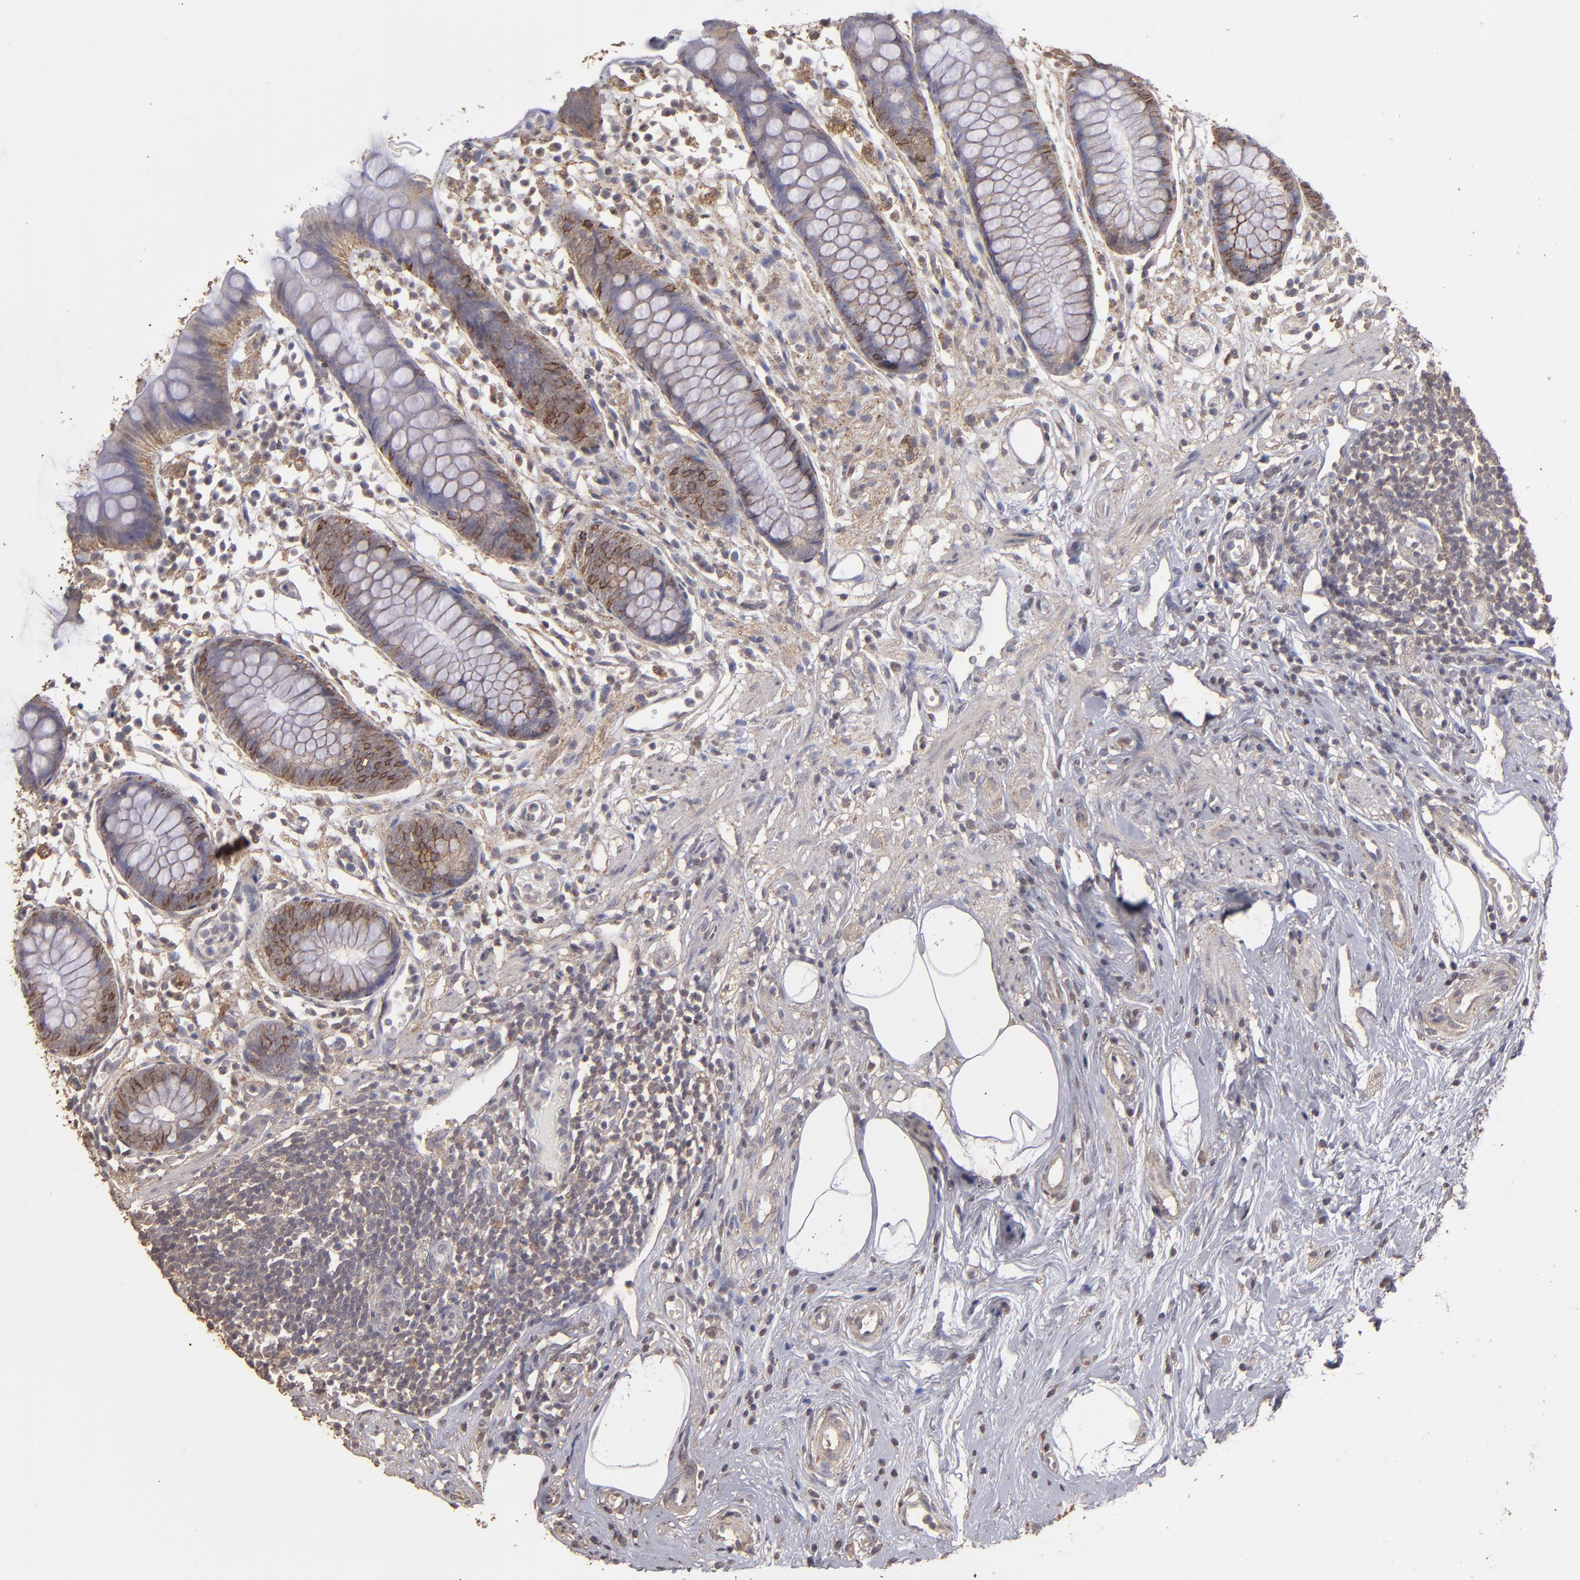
{"staining": {"intensity": "strong", "quantity": "25%-75%", "location": "cytoplasmic/membranous"}, "tissue": "appendix", "cell_type": "Glandular cells", "image_type": "normal", "snomed": [{"axis": "morphology", "description": "Normal tissue, NOS"}, {"axis": "topography", "description": "Appendix"}], "caption": "Immunohistochemical staining of normal appendix displays 25%-75% levels of strong cytoplasmic/membranous protein positivity in approximately 25%-75% of glandular cells. (DAB (3,3'-diaminobenzidine) IHC, brown staining for protein, blue staining for nuclei).", "gene": "FAT1", "patient": {"sex": "male", "age": 38}}